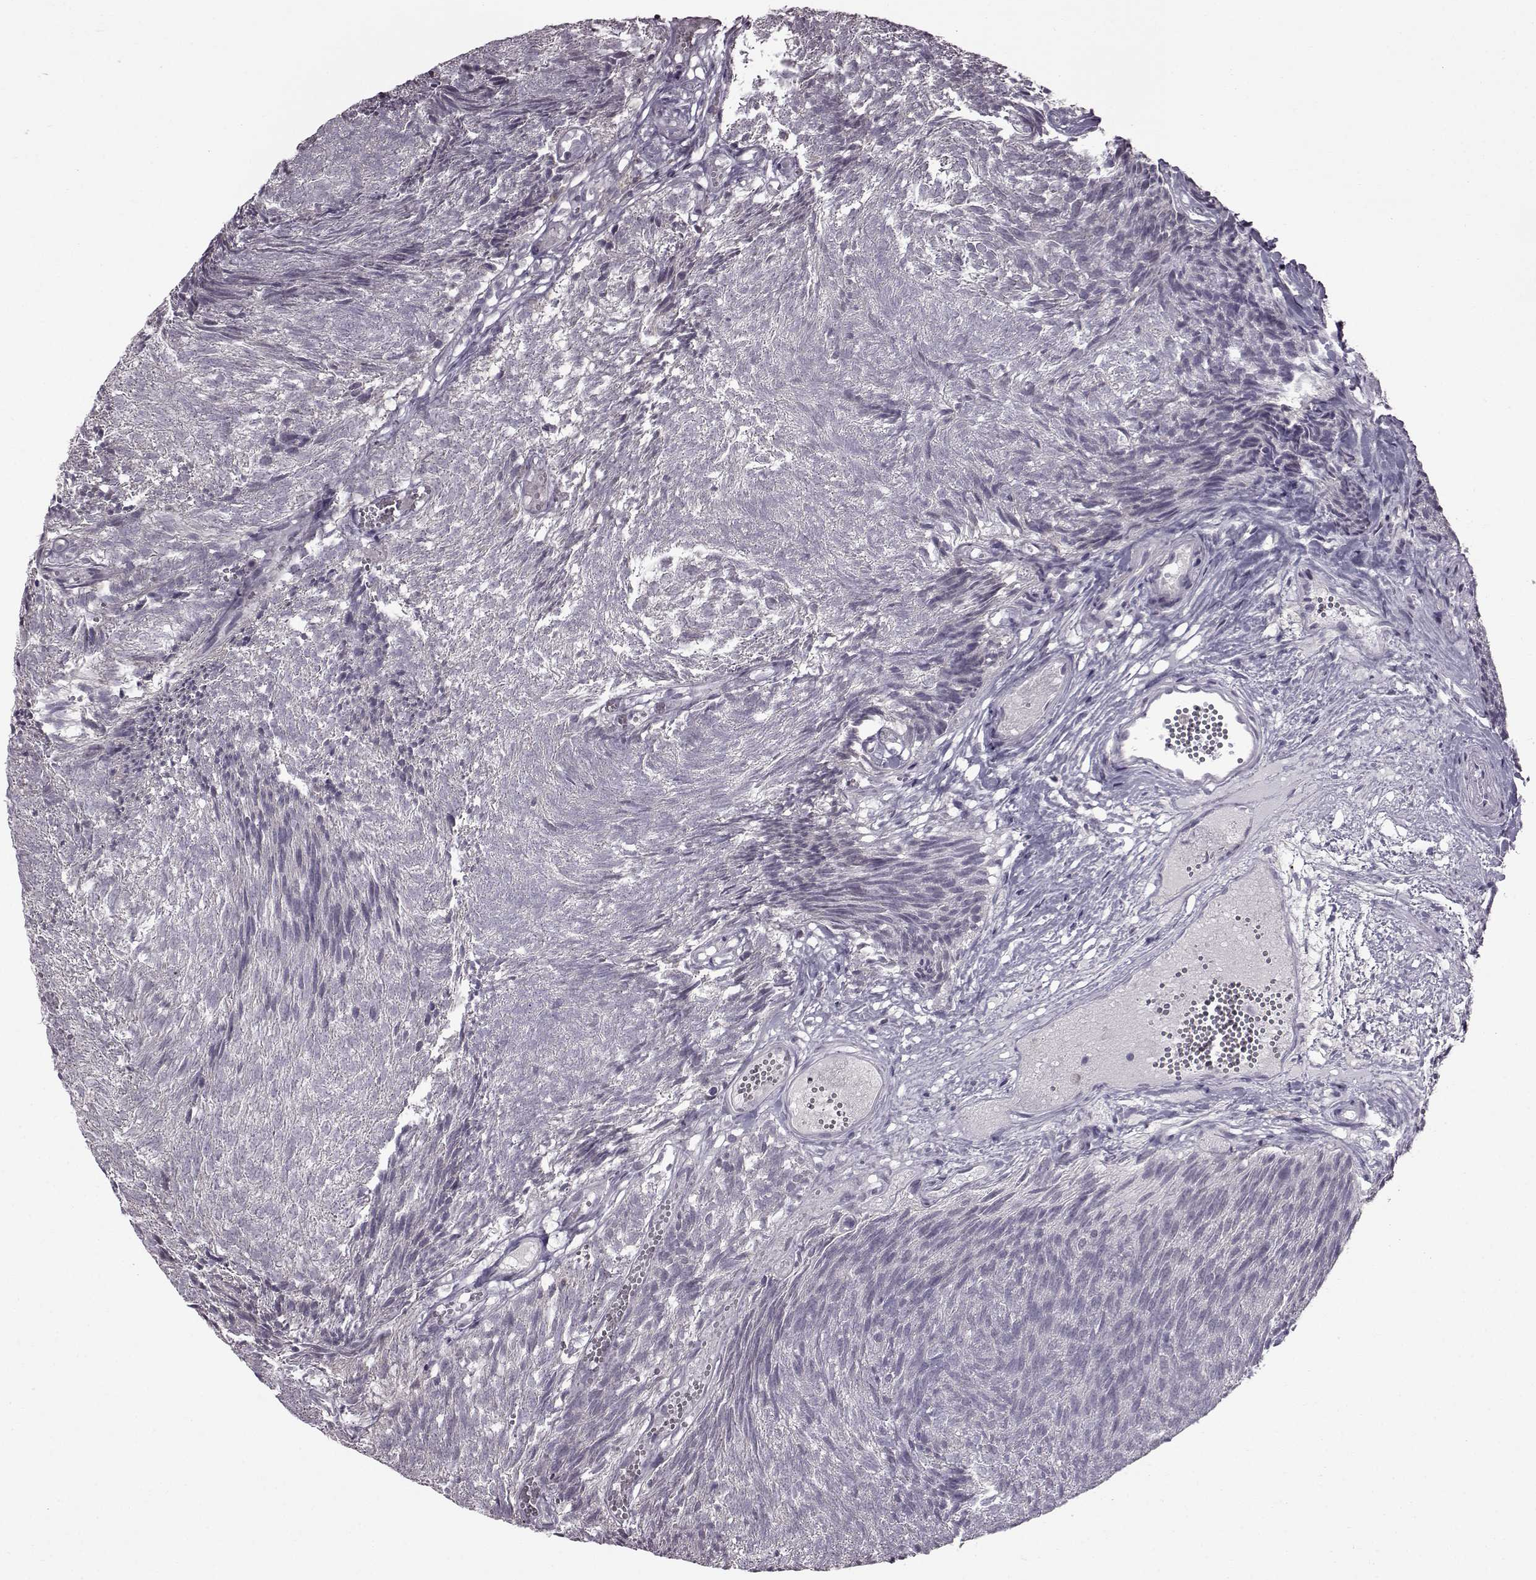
{"staining": {"intensity": "negative", "quantity": "none", "location": "none"}, "tissue": "urothelial cancer", "cell_type": "Tumor cells", "image_type": "cancer", "snomed": [{"axis": "morphology", "description": "Urothelial carcinoma, Low grade"}, {"axis": "topography", "description": "Urinary bladder"}], "caption": "The IHC photomicrograph has no significant staining in tumor cells of urothelial cancer tissue. (DAB immunohistochemistry (IHC) with hematoxylin counter stain).", "gene": "SLC28A2", "patient": {"sex": "male", "age": 77}}